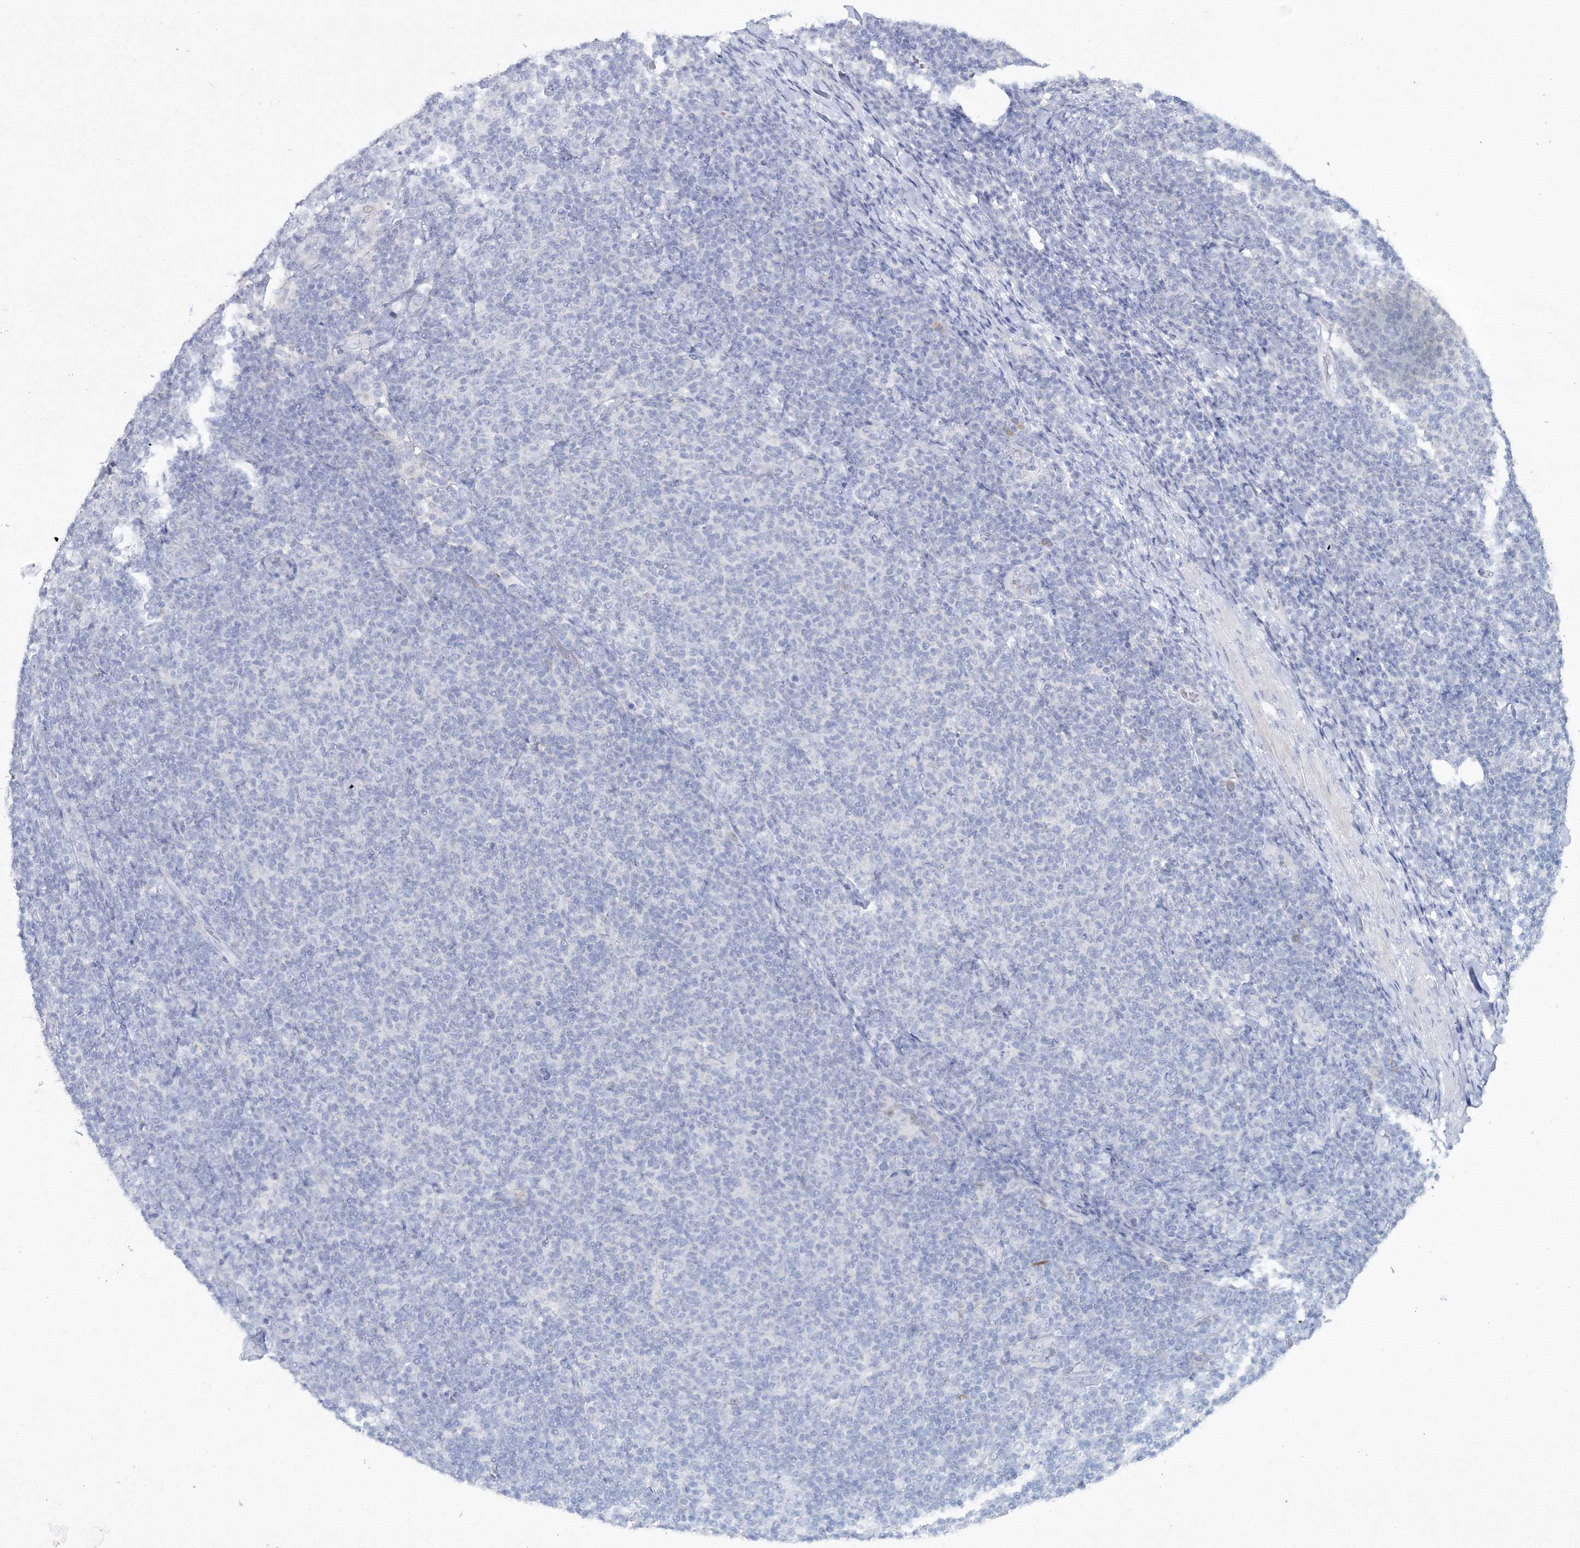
{"staining": {"intensity": "negative", "quantity": "none", "location": "none"}, "tissue": "lymphoma", "cell_type": "Tumor cells", "image_type": "cancer", "snomed": [{"axis": "morphology", "description": "Malignant lymphoma, non-Hodgkin's type, Low grade"}, {"axis": "topography", "description": "Lymph node"}], "caption": "The micrograph displays no staining of tumor cells in lymphoma.", "gene": "GCKR", "patient": {"sex": "male", "age": 66}}